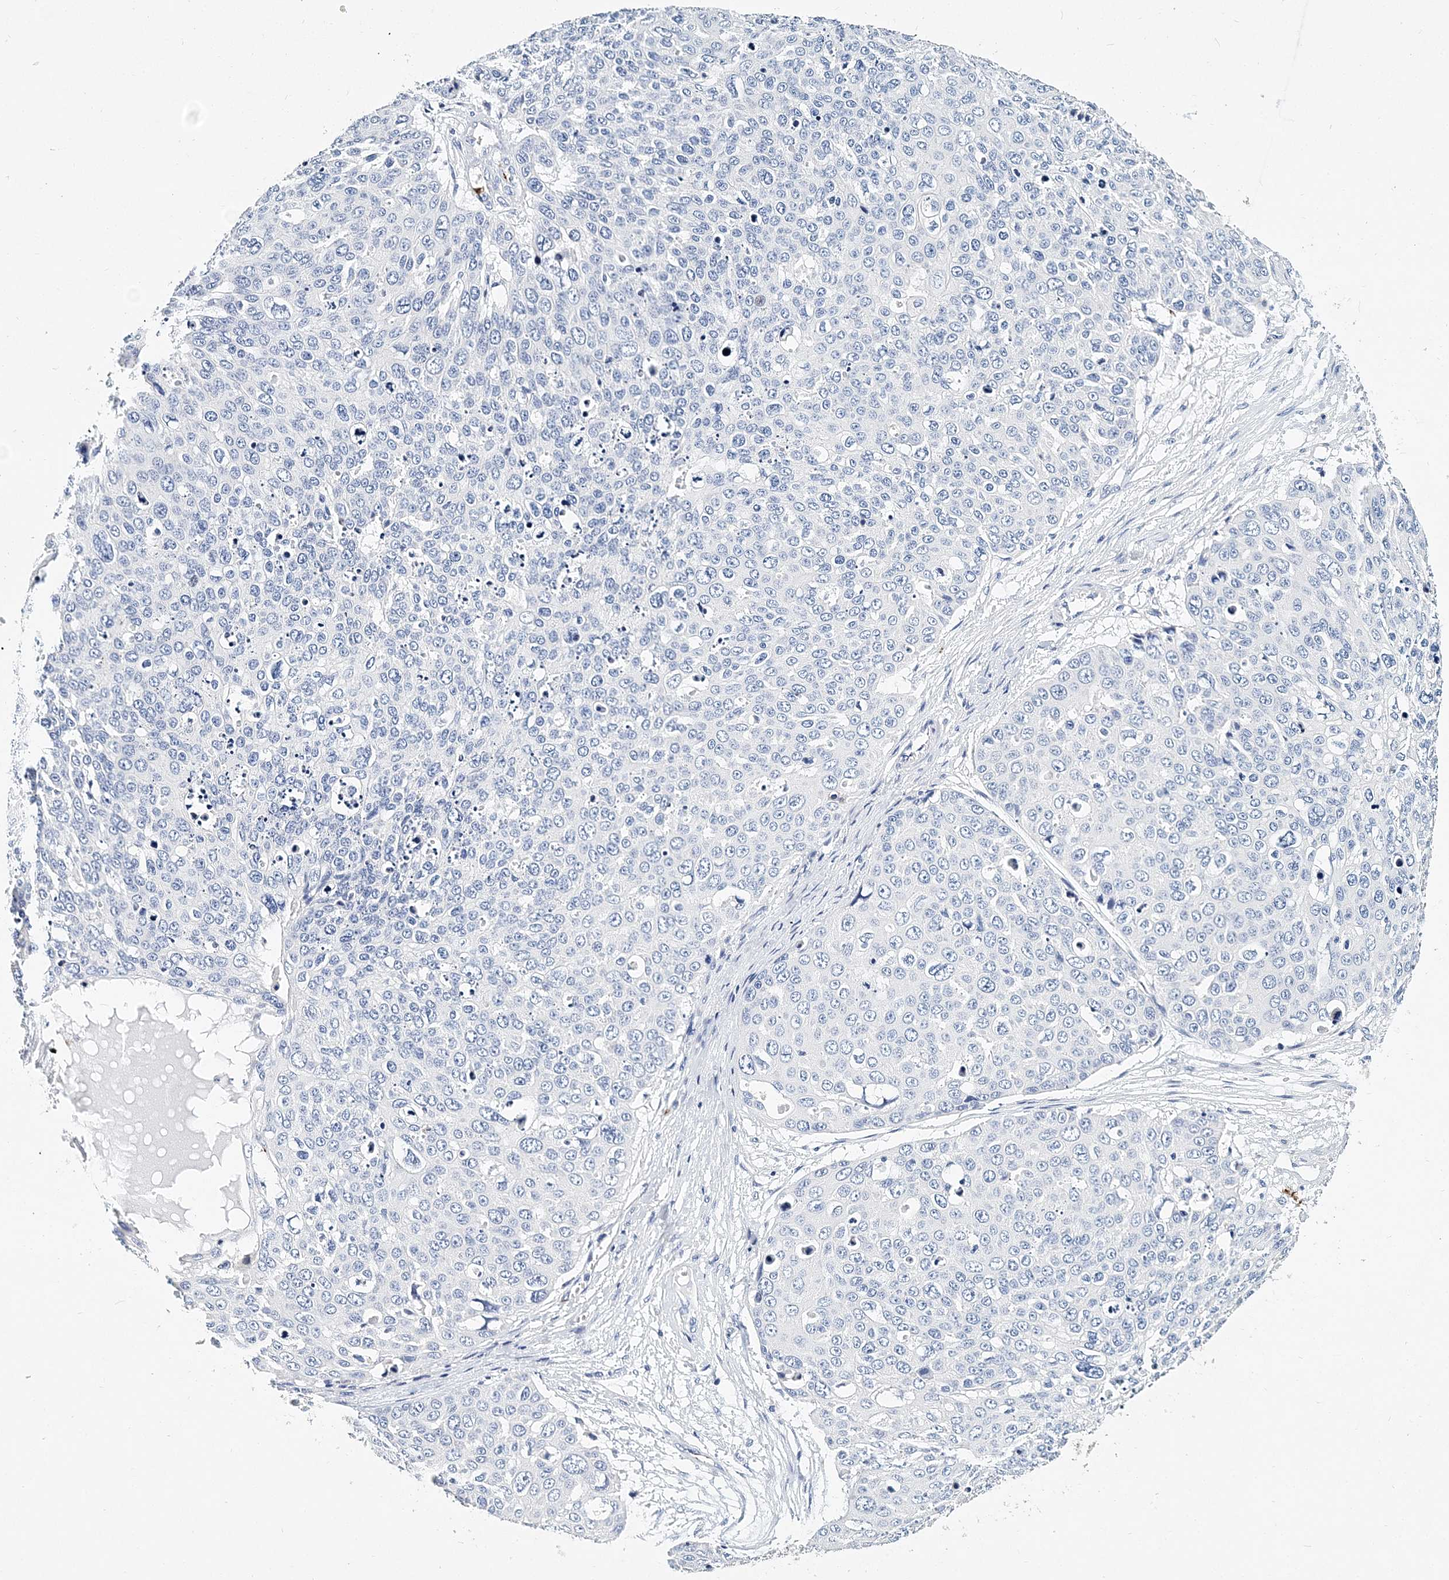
{"staining": {"intensity": "negative", "quantity": "none", "location": "none"}, "tissue": "skin cancer", "cell_type": "Tumor cells", "image_type": "cancer", "snomed": [{"axis": "morphology", "description": "Squamous cell carcinoma, NOS"}, {"axis": "topography", "description": "Skin"}], "caption": "Immunohistochemistry (IHC) micrograph of skin cancer (squamous cell carcinoma) stained for a protein (brown), which demonstrates no positivity in tumor cells.", "gene": "ITGA2B", "patient": {"sex": "male", "age": 71}}